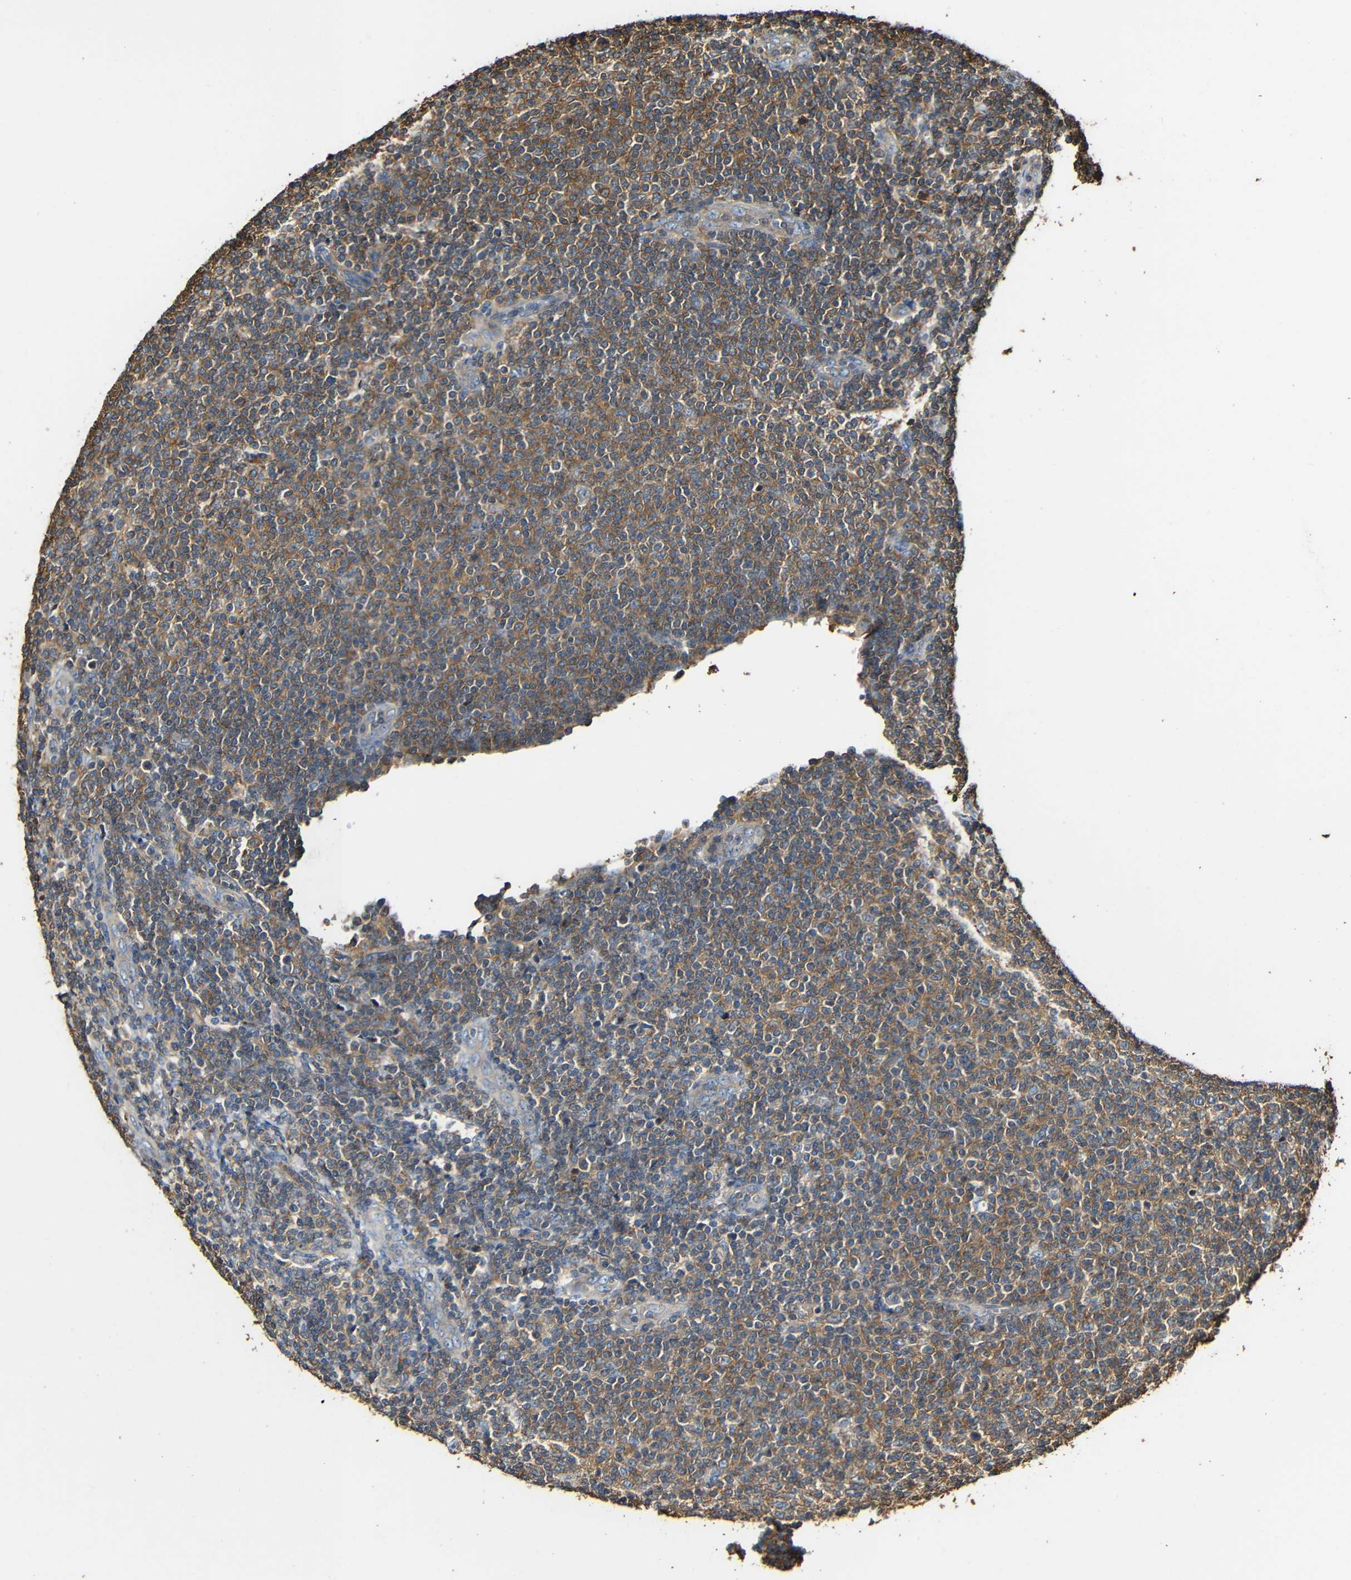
{"staining": {"intensity": "moderate", "quantity": ">75%", "location": "cytoplasmic/membranous"}, "tissue": "lymphoma", "cell_type": "Tumor cells", "image_type": "cancer", "snomed": [{"axis": "morphology", "description": "Malignant lymphoma, non-Hodgkin's type, Low grade"}, {"axis": "topography", "description": "Lymph node"}], "caption": "Moderate cytoplasmic/membranous staining is identified in approximately >75% of tumor cells in malignant lymphoma, non-Hodgkin's type (low-grade).", "gene": "RHOT2", "patient": {"sex": "male", "age": 66}}